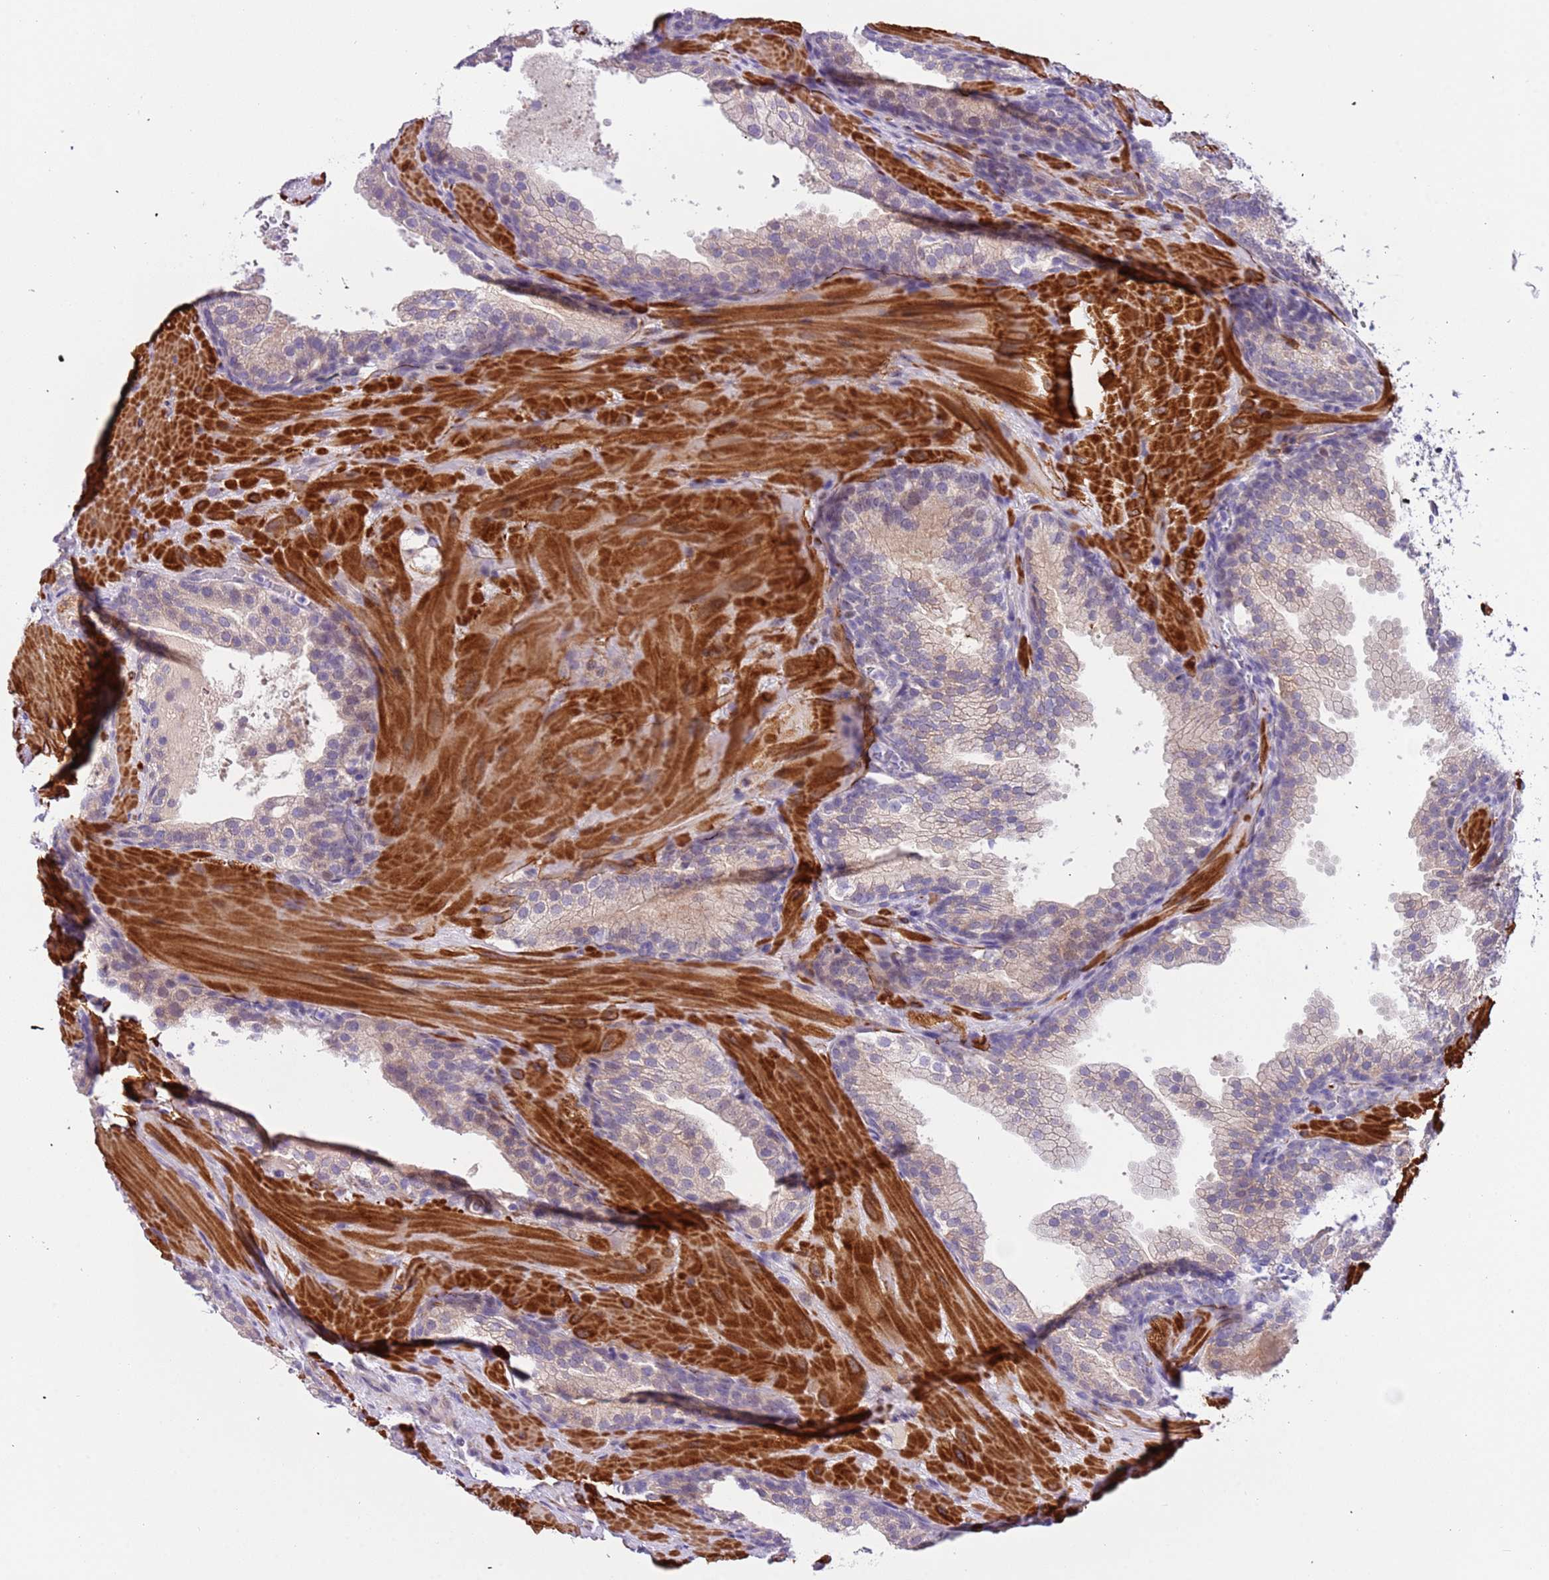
{"staining": {"intensity": "negative", "quantity": "none", "location": "none"}, "tissue": "prostate cancer", "cell_type": "Tumor cells", "image_type": "cancer", "snomed": [{"axis": "morphology", "description": "Adenocarcinoma, High grade"}, {"axis": "topography", "description": "Prostate"}], "caption": "High power microscopy image of an IHC micrograph of high-grade adenocarcinoma (prostate), revealing no significant positivity in tumor cells. (DAB (3,3'-diaminobenzidine) immunohistochemistry, high magnification).", "gene": "PLEKHH1", "patient": {"sex": "male", "age": 60}}